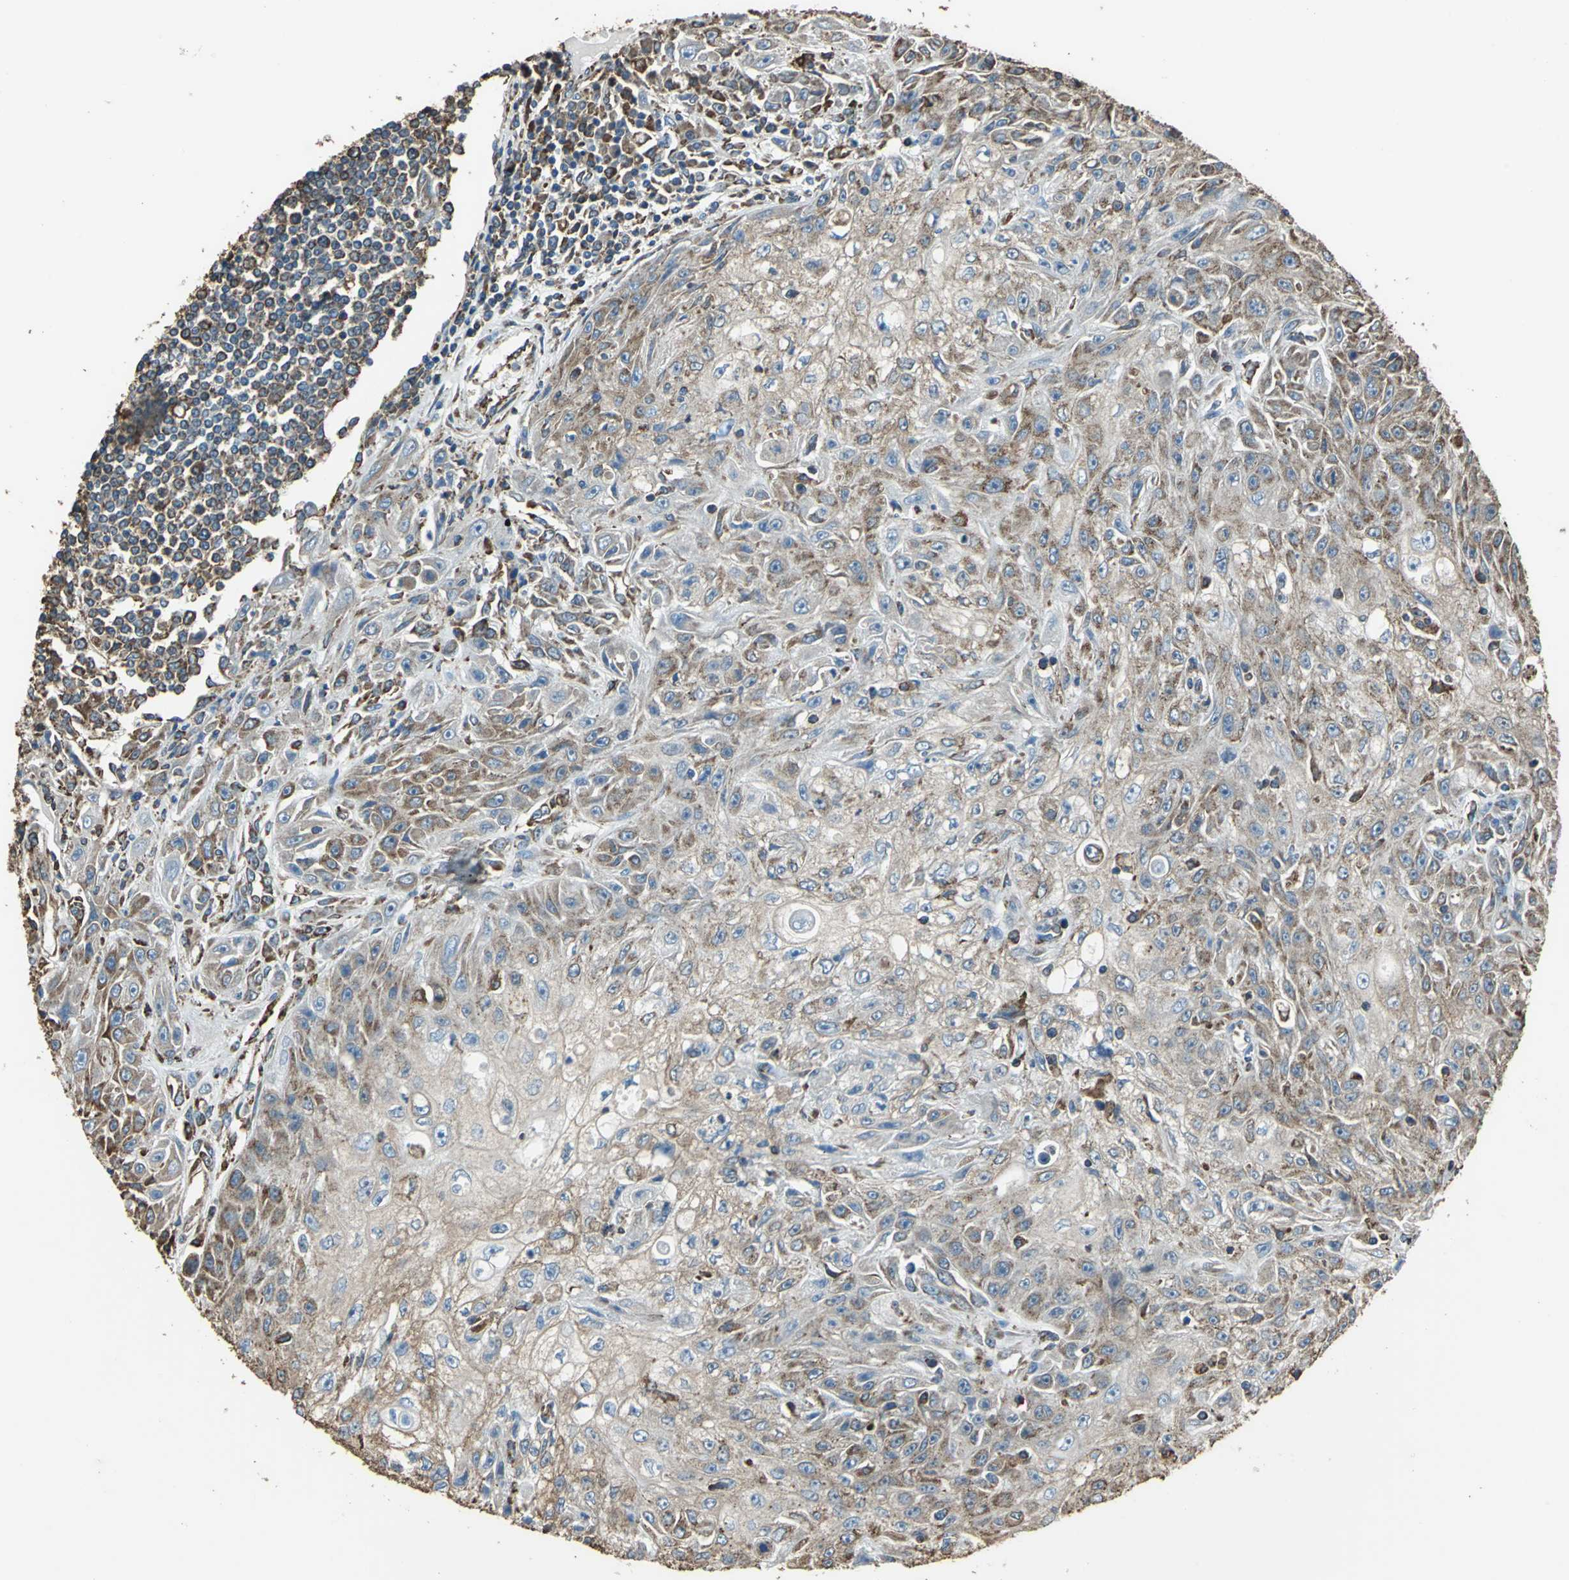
{"staining": {"intensity": "moderate", "quantity": ">75%", "location": "cytoplasmic/membranous"}, "tissue": "skin cancer", "cell_type": "Tumor cells", "image_type": "cancer", "snomed": [{"axis": "morphology", "description": "Squamous cell carcinoma, NOS"}, {"axis": "topography", "description": "Skin"}], "caption": "This micrograph shows IHC staining of human skin cancer (squamous cell carcinoma), with medium moderate cytoplasmic/membranous staining in about >75% of tumor cells.", "gene": "GPANK1", "patient": {"sex": "male", "age": 75}}